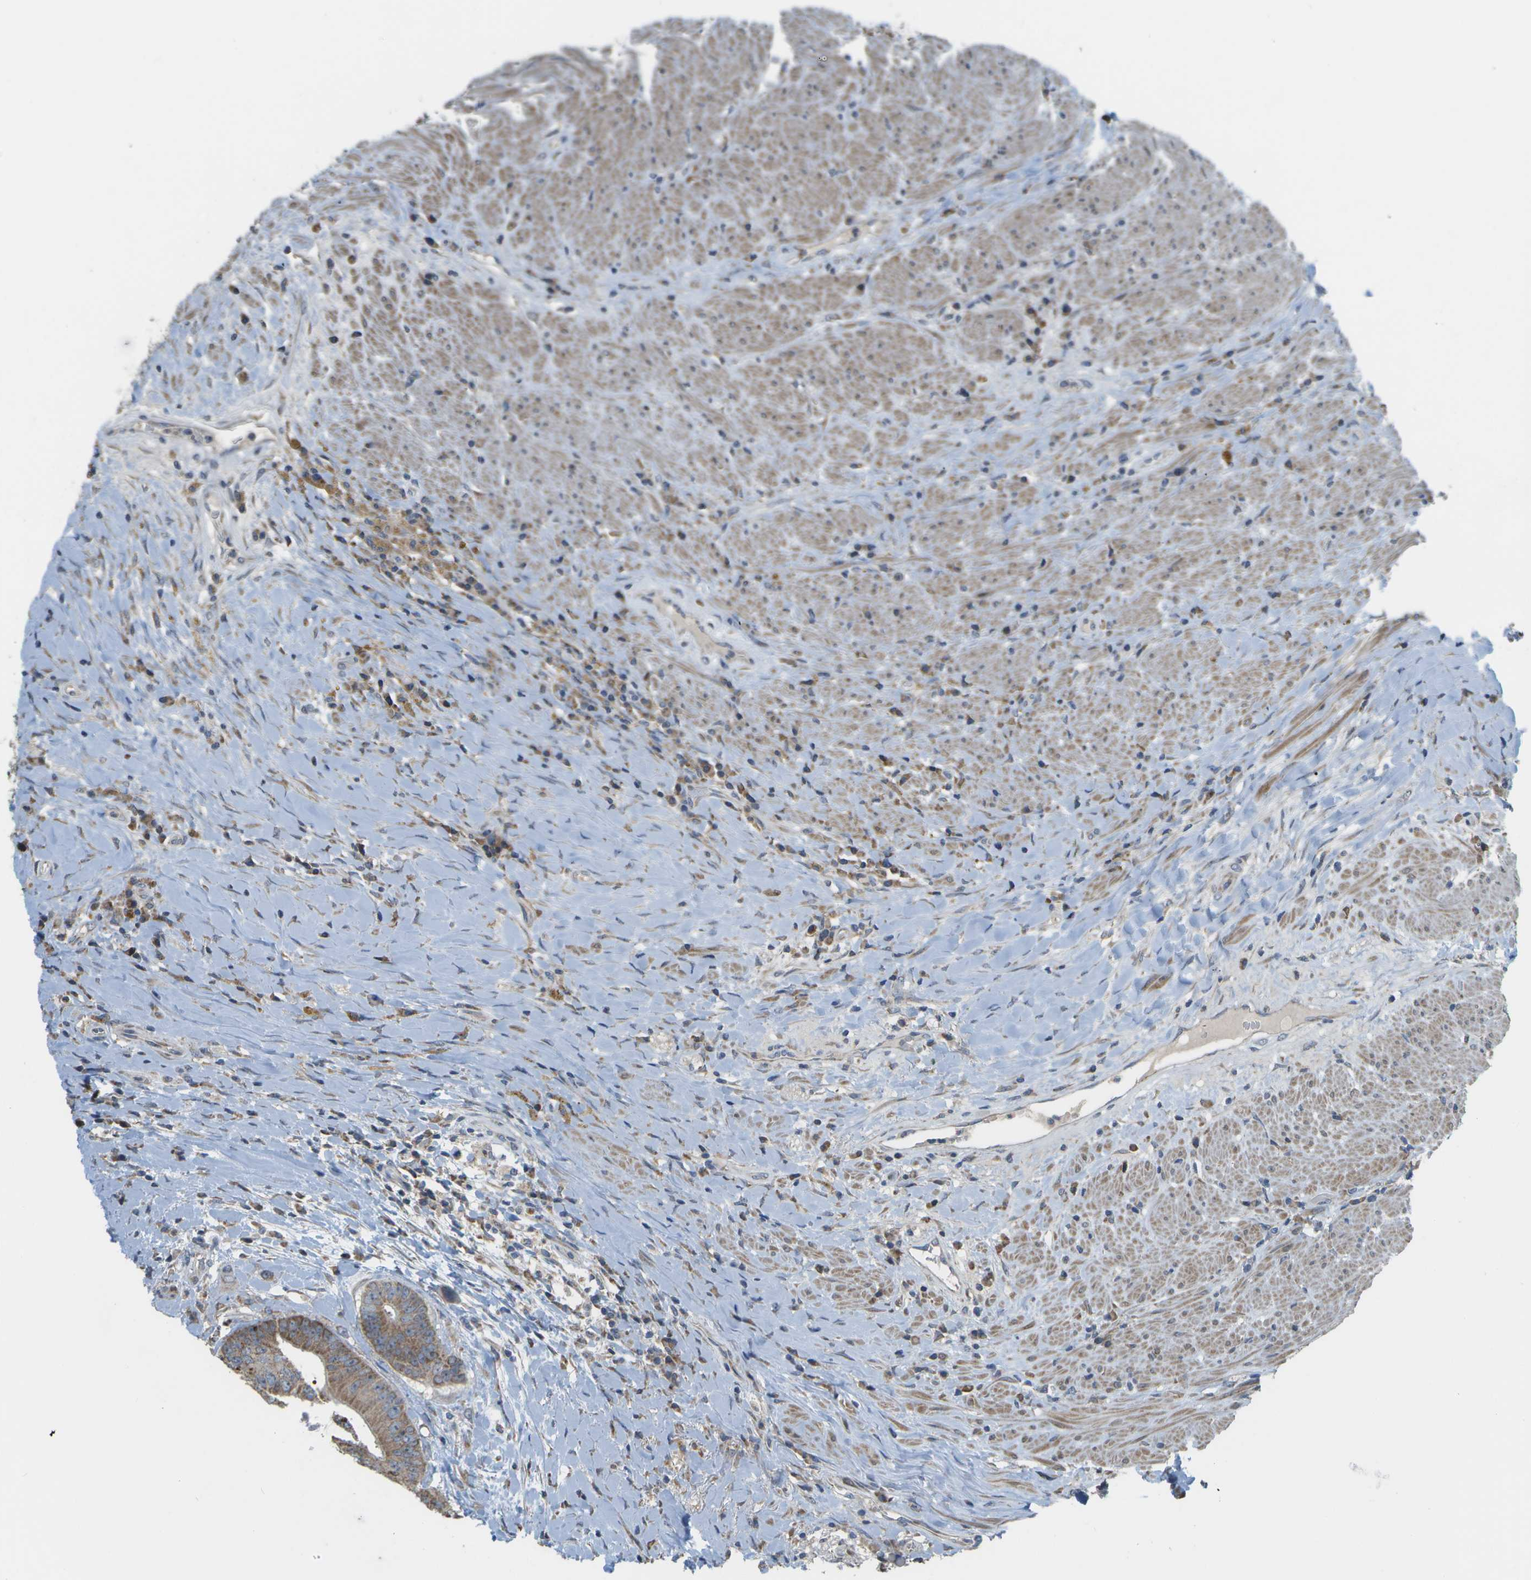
{"staining": {"intensity": "moderate", "quantity": ">75%", "location": "cytoplasmic/membranous"}, "tissue": "colorectal cancer", "cell_type": "Tumor cells", "image_type": "cancer", "snomed": [{"axis": "morphology", "description": "Adenocarcinoma, NOS"}, {"axis": "topography", "description": "Rectum"}], "caption": "Immunohistochemistry (IHC) photomicrograph of neoplastic tissue: adenocarcinoma (colorectal) stained using immunohistochemistry (IHC) displays medium levels of moderate protein expression localized specifically in the cytoplasmic/membranous of tumor cells, appearing as a cytoplasmic/membranous brown color.", "gene": "HADHA", "patient": {"sex": "male", "age": 72}}